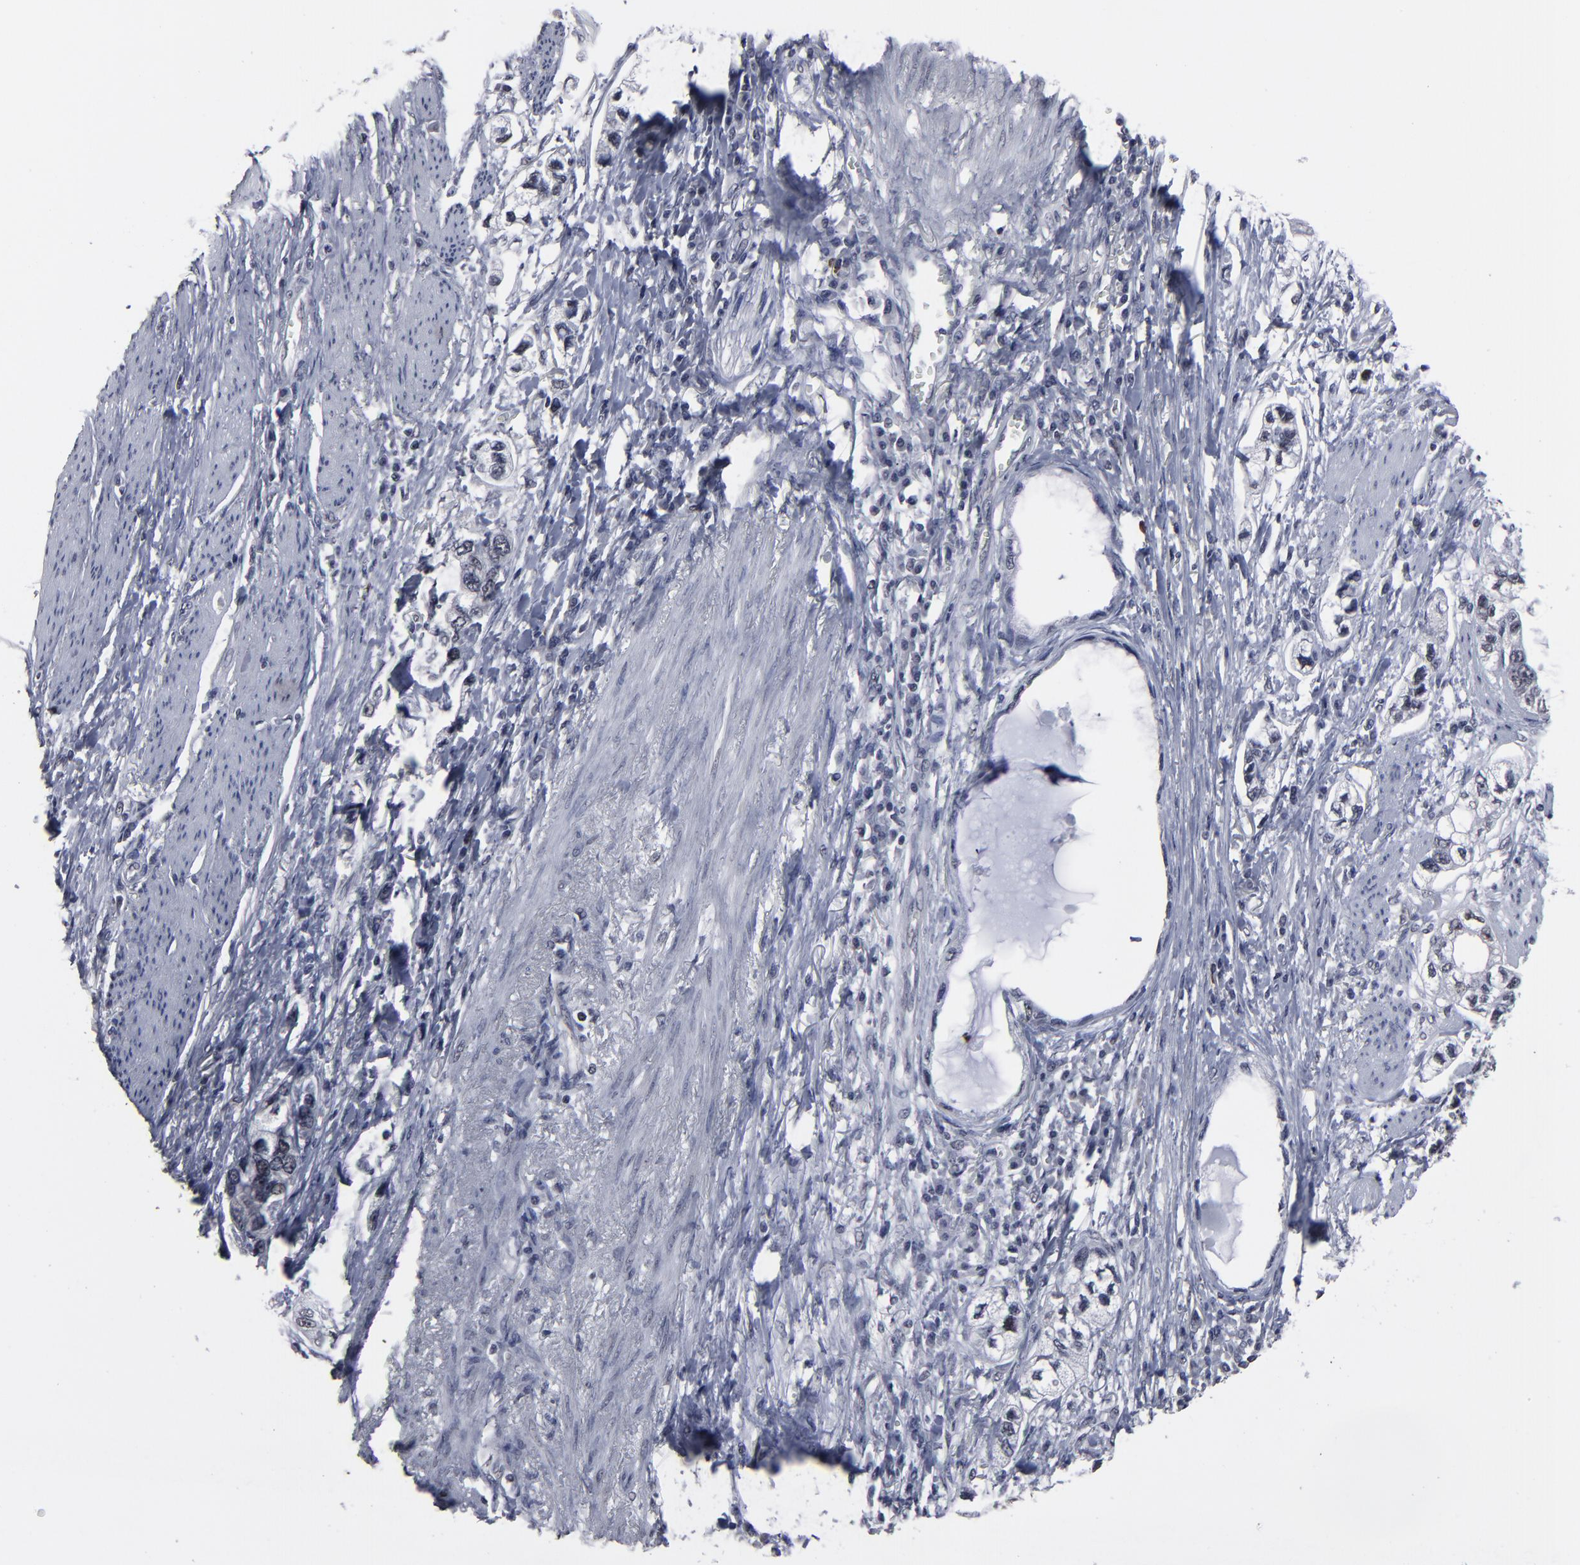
{"staining": {"intensity": "negative", "quantity": "none", "location": "none"}, "tissue": "stomach cancer", "cell_type": "Tumor cells", "image_type": "cancer", "snomed": [{"axis": "morphology", "description": "Adenocarcinoma, NOS"}, {"axis": "topography", "description": "Stomach, lower"}], "caption": "The micrograph displays no staining of tumor cells in stomach adenocarcinoma.", "gene": "SSRP1", "patient": {"sex": "female", "age": 93}}